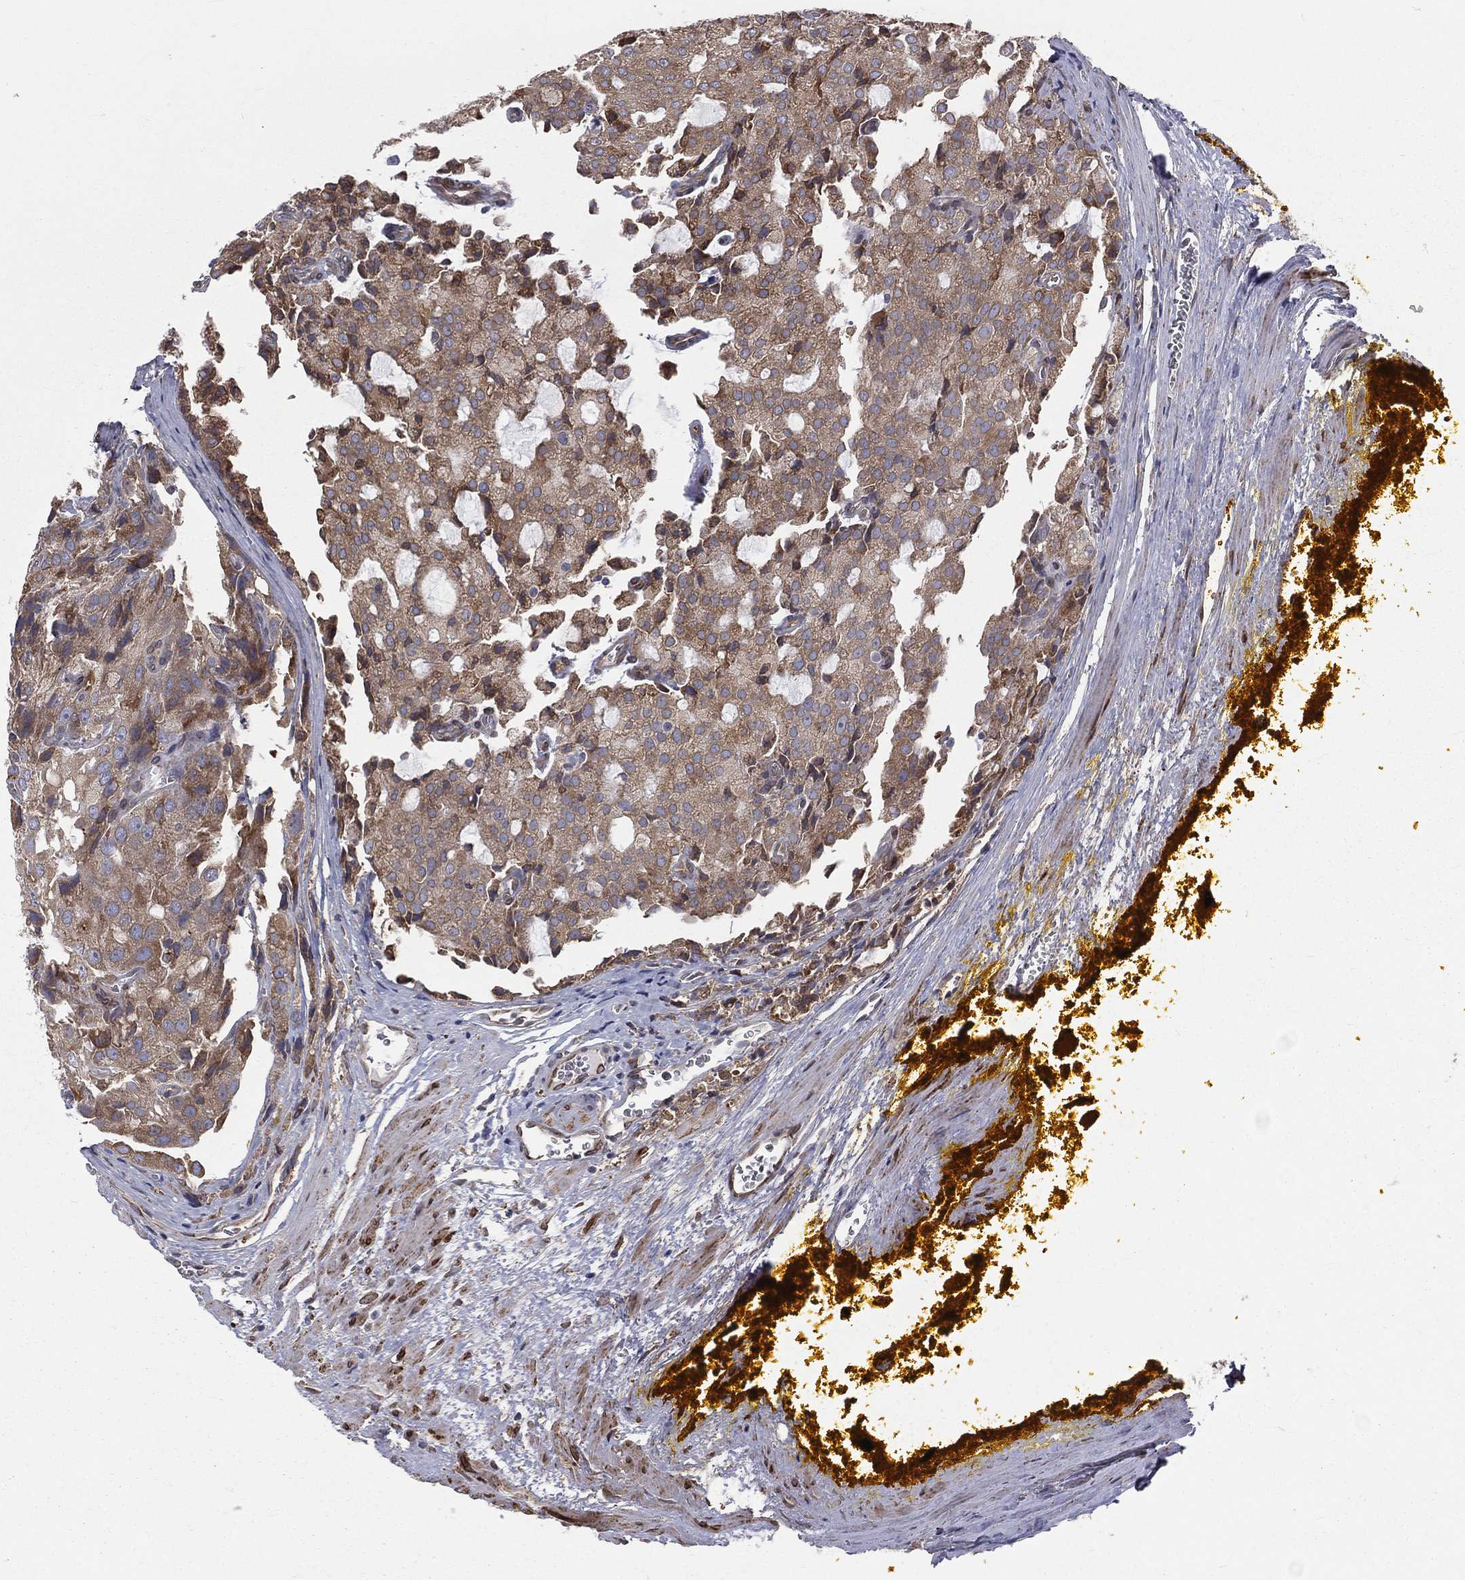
{"staining": {"intensity": "weak", "quantity": ">75%", "location": "cytoplasmic/membranous"}, "tissue": "prostate cancer", "cell_type": "Tumor cells", "image_type": "cancer", "snomed": [{"axis": "morphology", "description": "Adenocarcinoma, NOS"}, {"axis": "topography", "description": "Prostate and seminal vesicle, NOS"}, {"axis": "topography", "description": "Prostate"}], "caption": "A high-resolution photomicrograph shows IHC staining of prostate adenocarcinoma, which demonstrates weak cytoplasmic/membranous expression in approximately >75% of tumor cells.", "gene": "PGRMC1", "patient": {"sex": "male", "age": 67}}